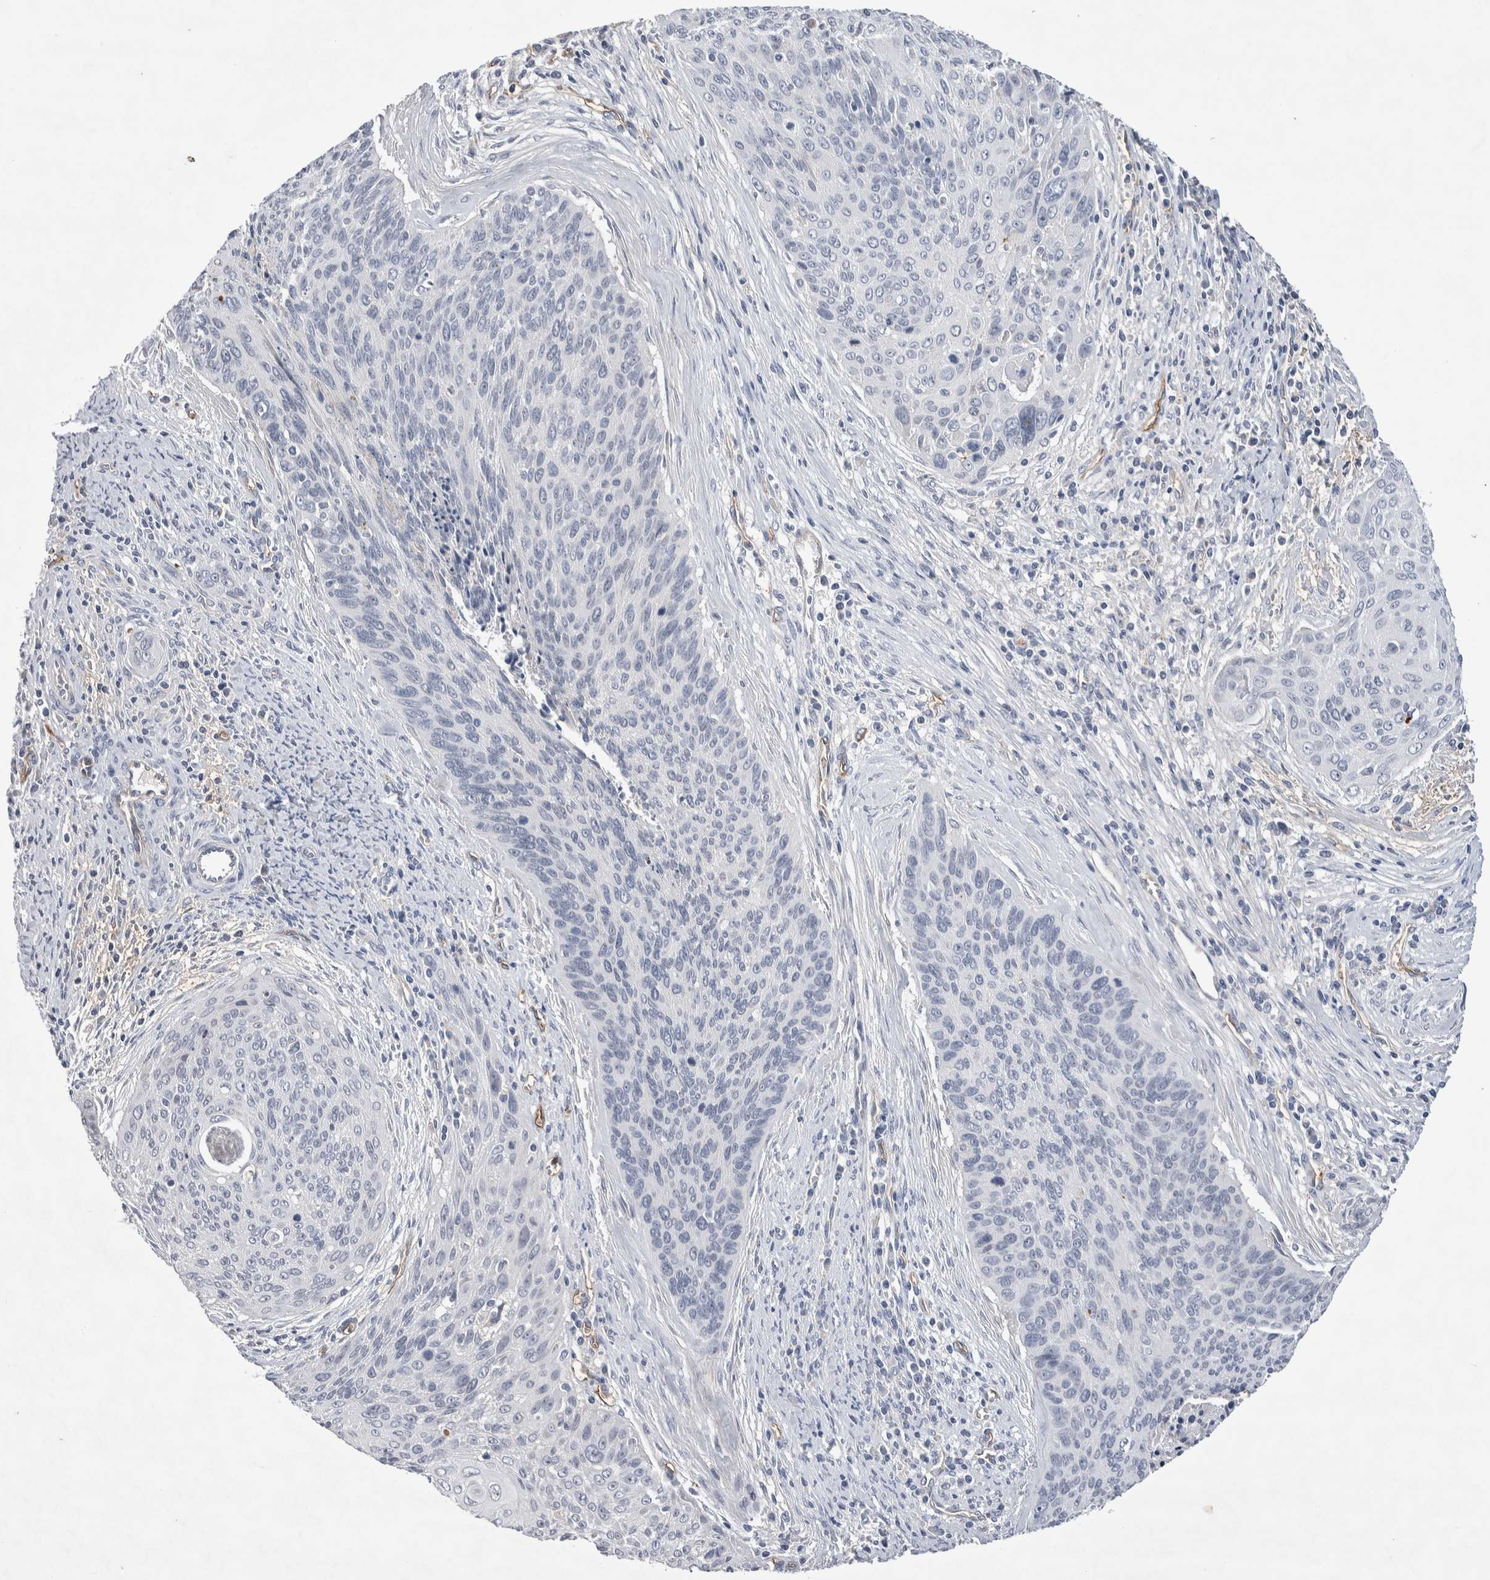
{"staining": {"intensity": "negative", "quantity": "none", "location": "none"}, "tissue": "cervical cancer", "cell_type": "Tumor cells", "image_type": "cancer", "snomed": [{"axis": "morphology", "description": "Squamous cell carcinoma, NOS"}, {"axis": "topography", "description": "Cervix"}], "caption": "A high-resolution image shows immunohistochemistry (IHC) staining of cervical squamous cell carcinoma, which displays no significant staining in tumor cells. (DAB IHC with hematoxylin counter stain).", "gene": "CEP131", "patient": {"sex": "female", "age": 55}}